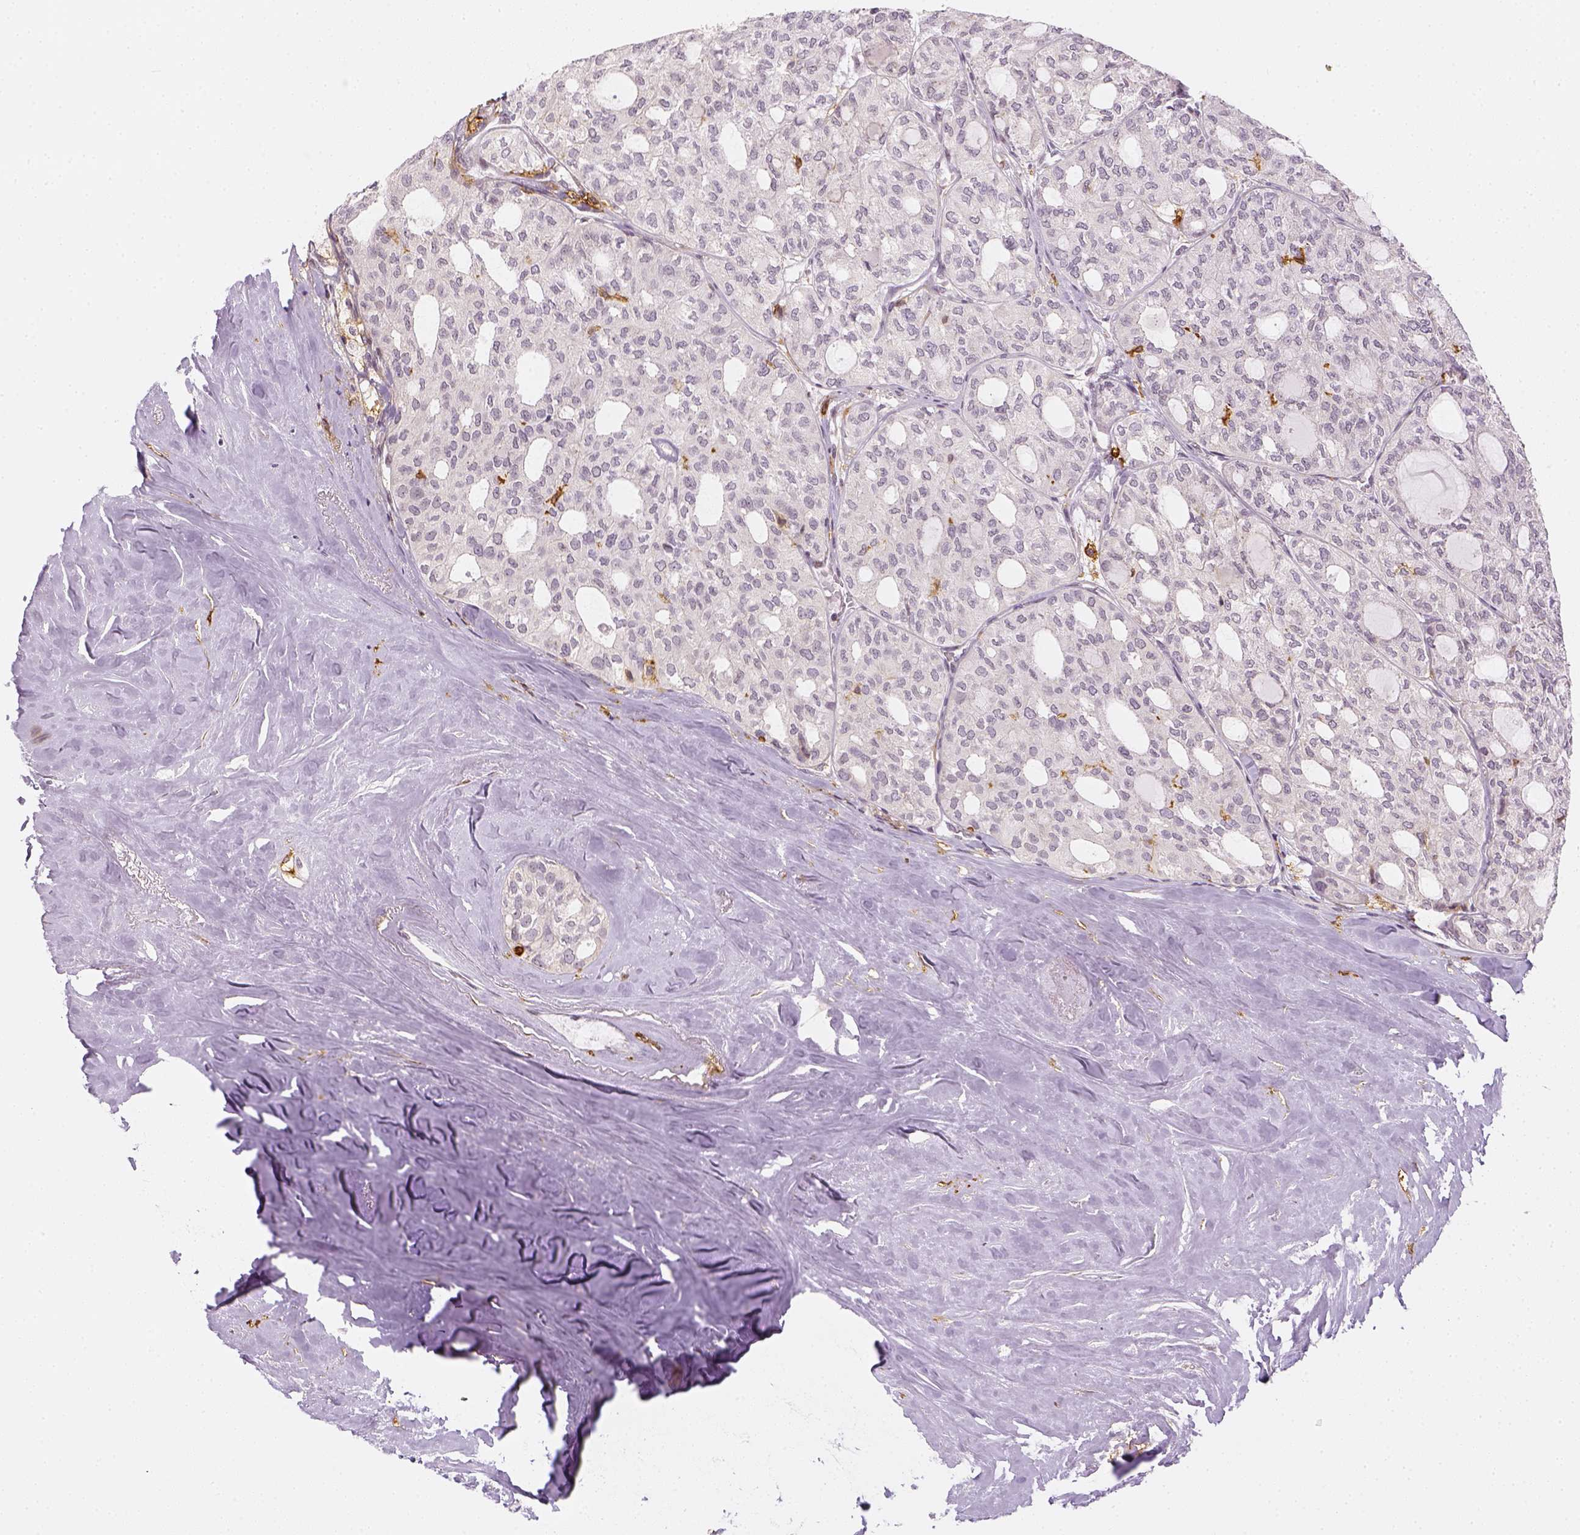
{"staining": {"intensity": "negative", "quantity": "none", "location": "none"}, "tissue": "thyroid cancer", "cell_type": "Tumor cells", "image_type": "cancer", "snomed": [{"axis": "morphology", "description": "Follicular adenoma carcinoma, NOS"}, {"axis": "topography", "description": "Thyroid gland"}], "caption": "The image shows no significant expression in tumor cells of thyroid follicular adenoma carcinoma.", "gene": "CD14", "patient": {"sex": "male", "age": 75}}